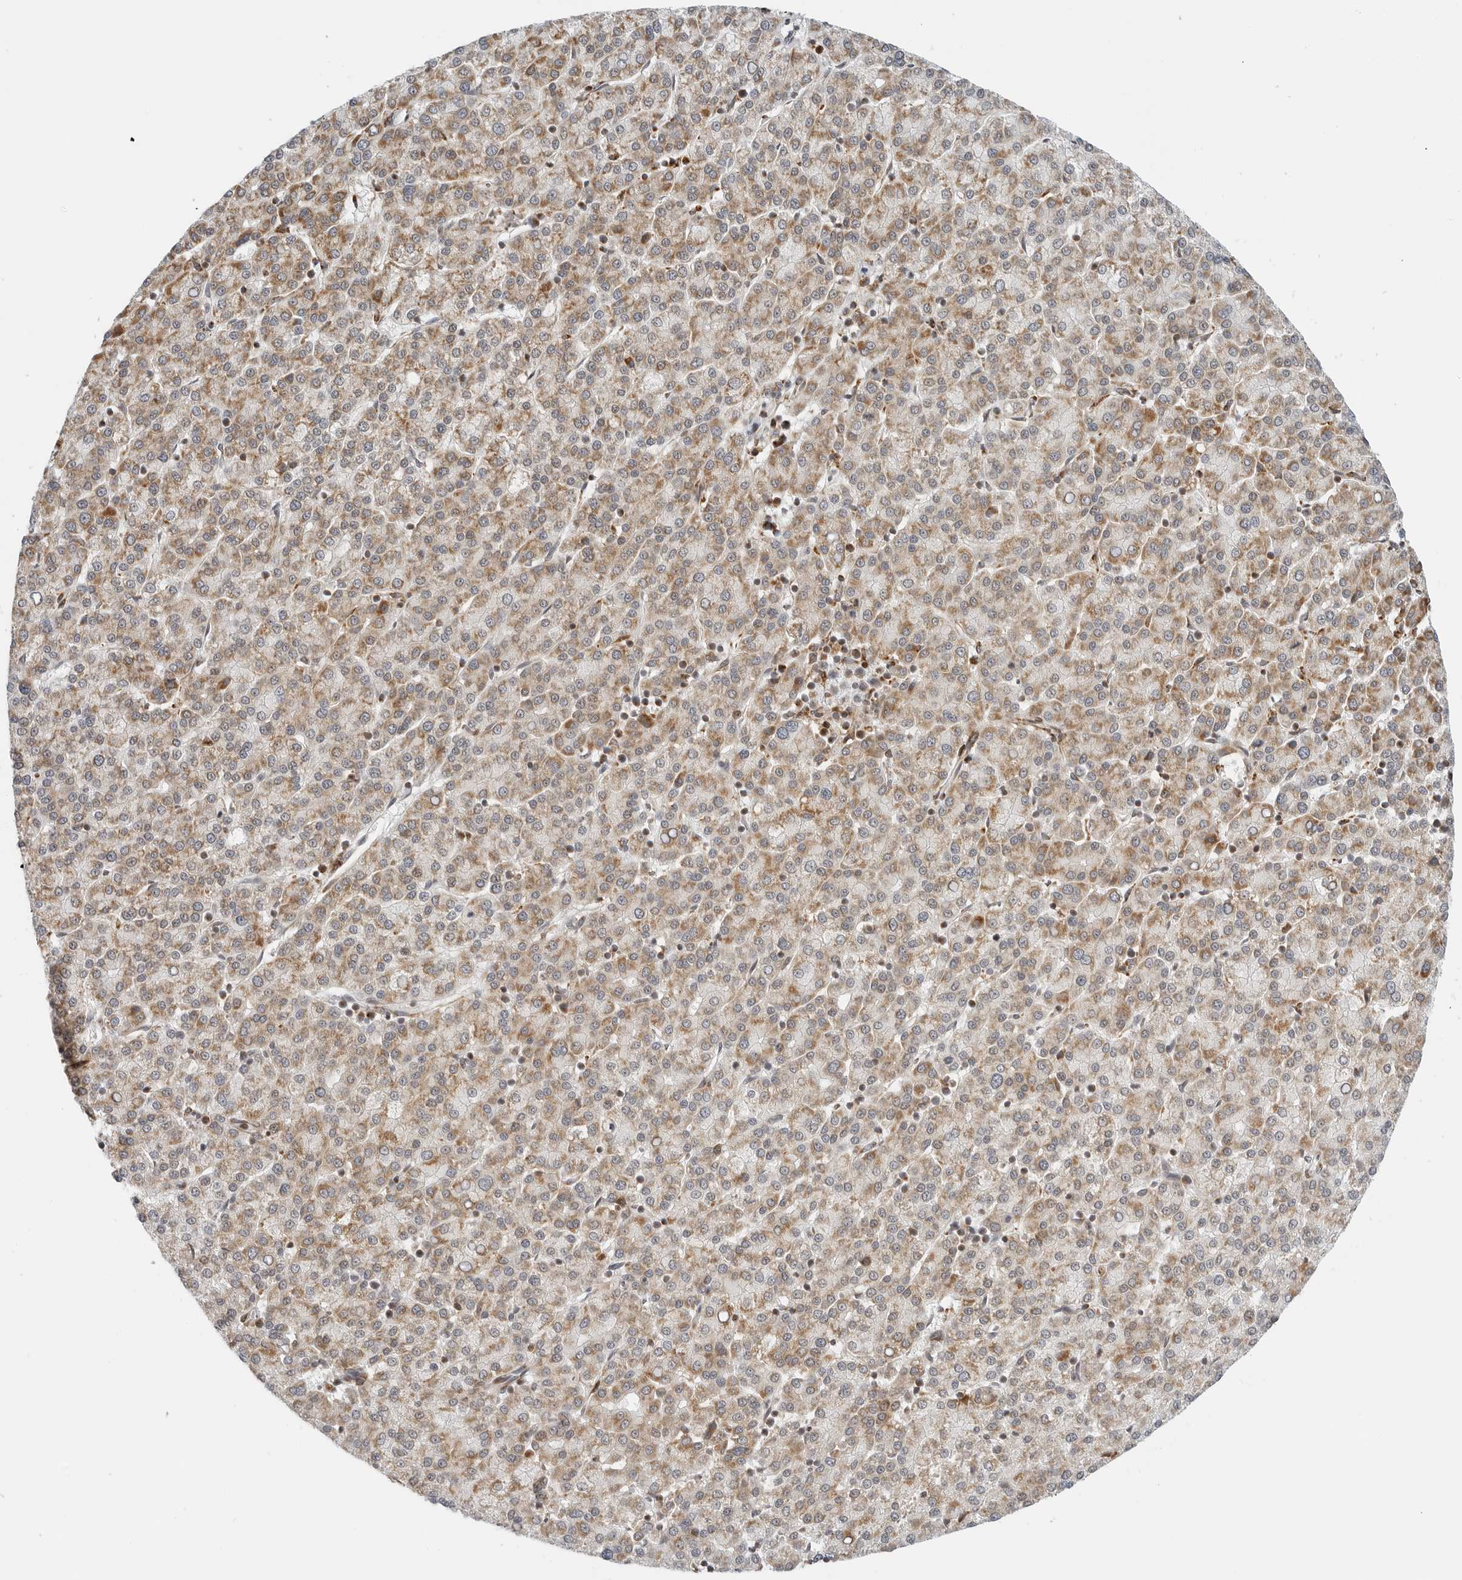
{"staining": {"intensity": "moderate", "quantity": ">75%", "location": "cytoplasmic/membranous"}, "tissue": "liver cancer", "cell_type": "Tumor cells", "image_type": "cancer", "snomed": [{"axis": "morphology", "description": "Carcinoma, Hepatocellular, NOS"}, {"axis": "topography", "description": "Liver"}], "caption": "Hepatocellular carcinoma (liver) stained with a protein marker shows moderate staining in tumor cells.", "gene": "DYRK4", "patient": {"sex": "female", "age": 58}}